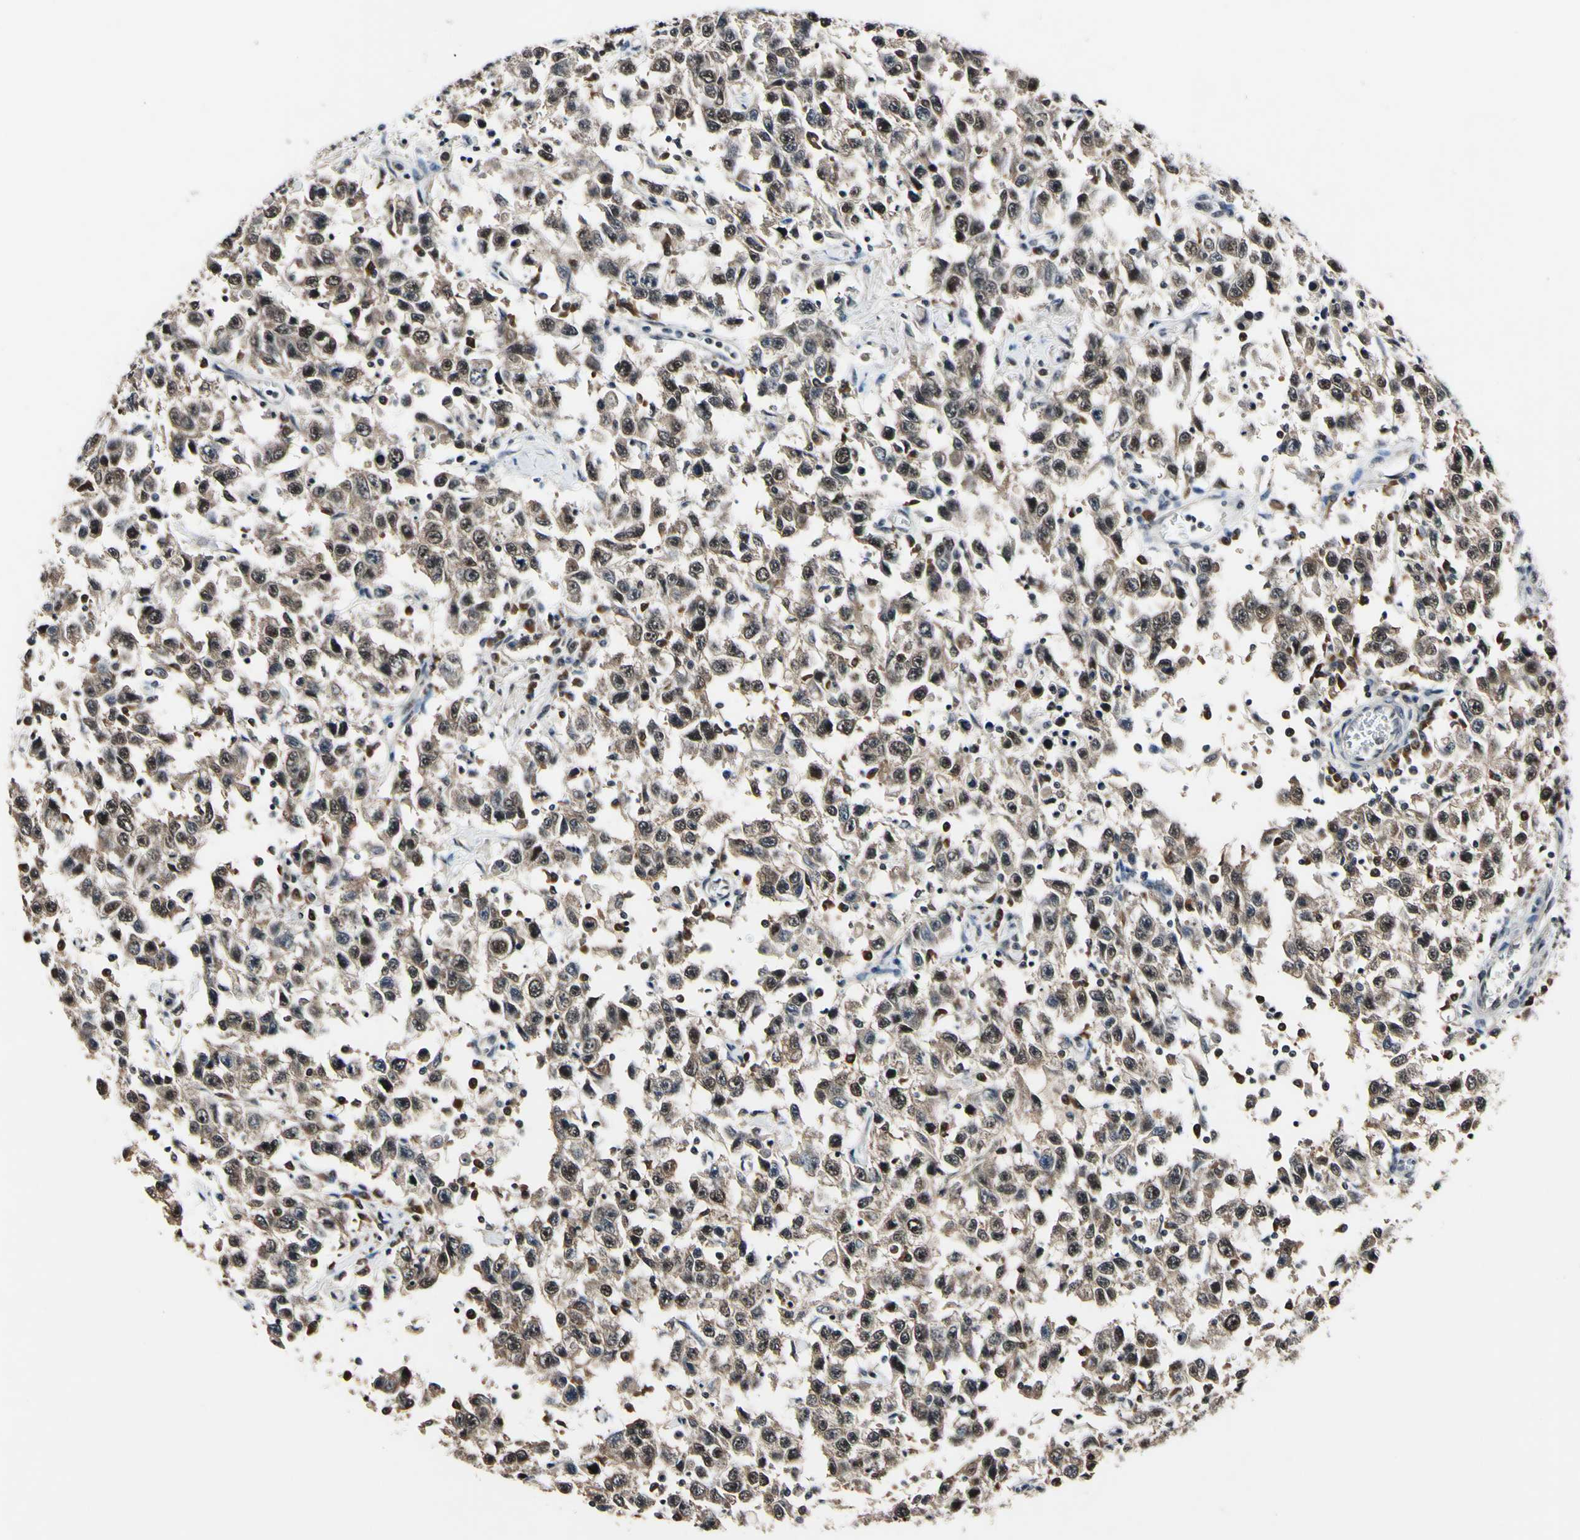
{"staining": {"intensity": "weak", "quantity": ">75%", "location": "cytoplasmic/membranous,nuclear"}, "tissue": "testis cancer", "cell_type": "Tumor cells", "image_type": "cancer", "snomed": [{"axis": "morphology", "description": "Seminoma, NOS"}, {"axis": "topography", "description": "Testis"}], "caption": "Testis seminoma stained for a protein (brown) displays weak cytoplasmic/membranous and nuclear positive staining in about >75% of tumor cells.", "gene": "PSMD10", "patient": {"sex": "male", "age": 41}}